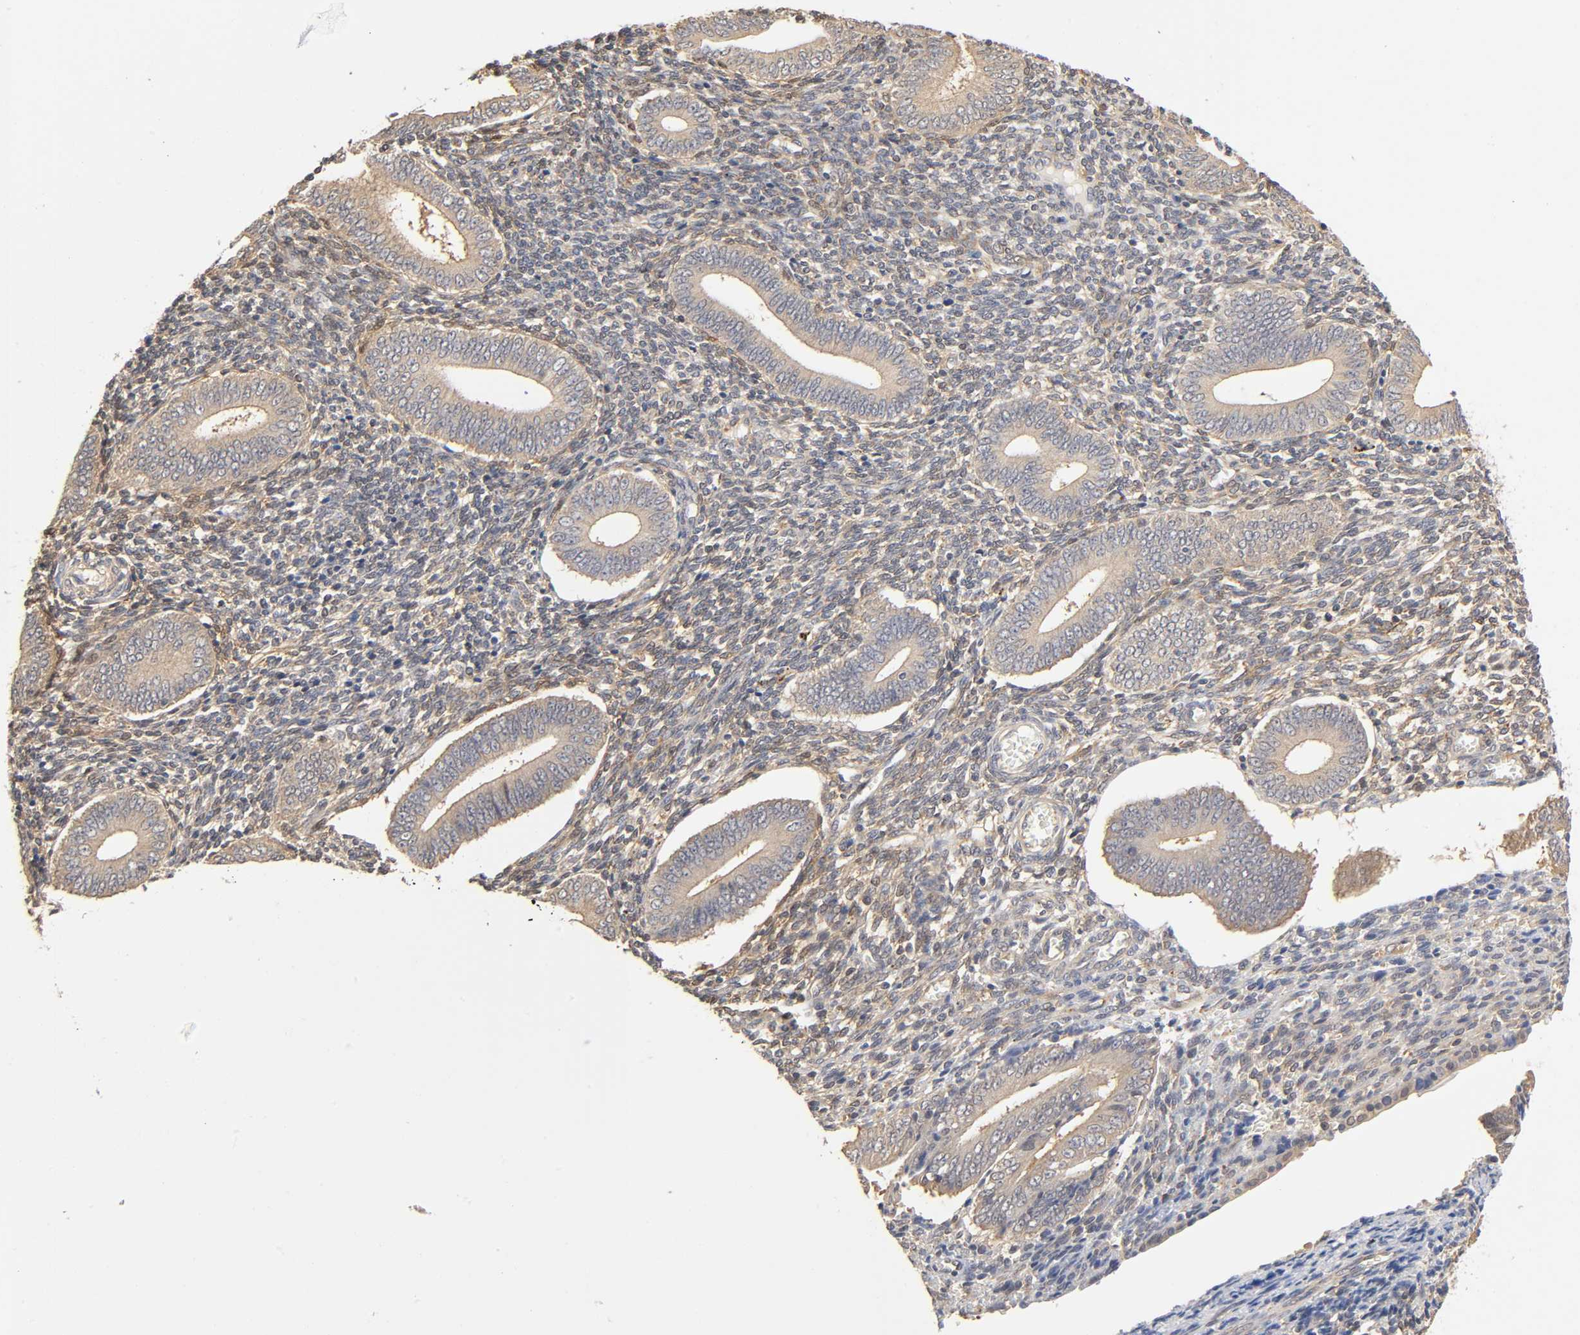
{"staining": {"intensity": "weak", "quantity": ">75%", "location": "cytoplasmic/membranous"}, "tissue": "endometrium", "cell_type": "Cells in endometrial stroma", "image_type": "normal", "snomed": [{"axis": "morphology", "description": "Normal tissue, NOS"}, {"axis": "topography", "description": "Uterus"}, {"axis": "topography", "description": "Endometrium"}], "caption": "Cells in endometrial stroma demonstrate weak cytoplasmic/membranous positivity in about >75% of cells in normal endometrium. (Stains: DAB in brown, nuclei in blue, Microscopy: brightfield microscopy at high magnification).", "gene": "PDE5A", "patient": {"sex": "female", "age": 33}}